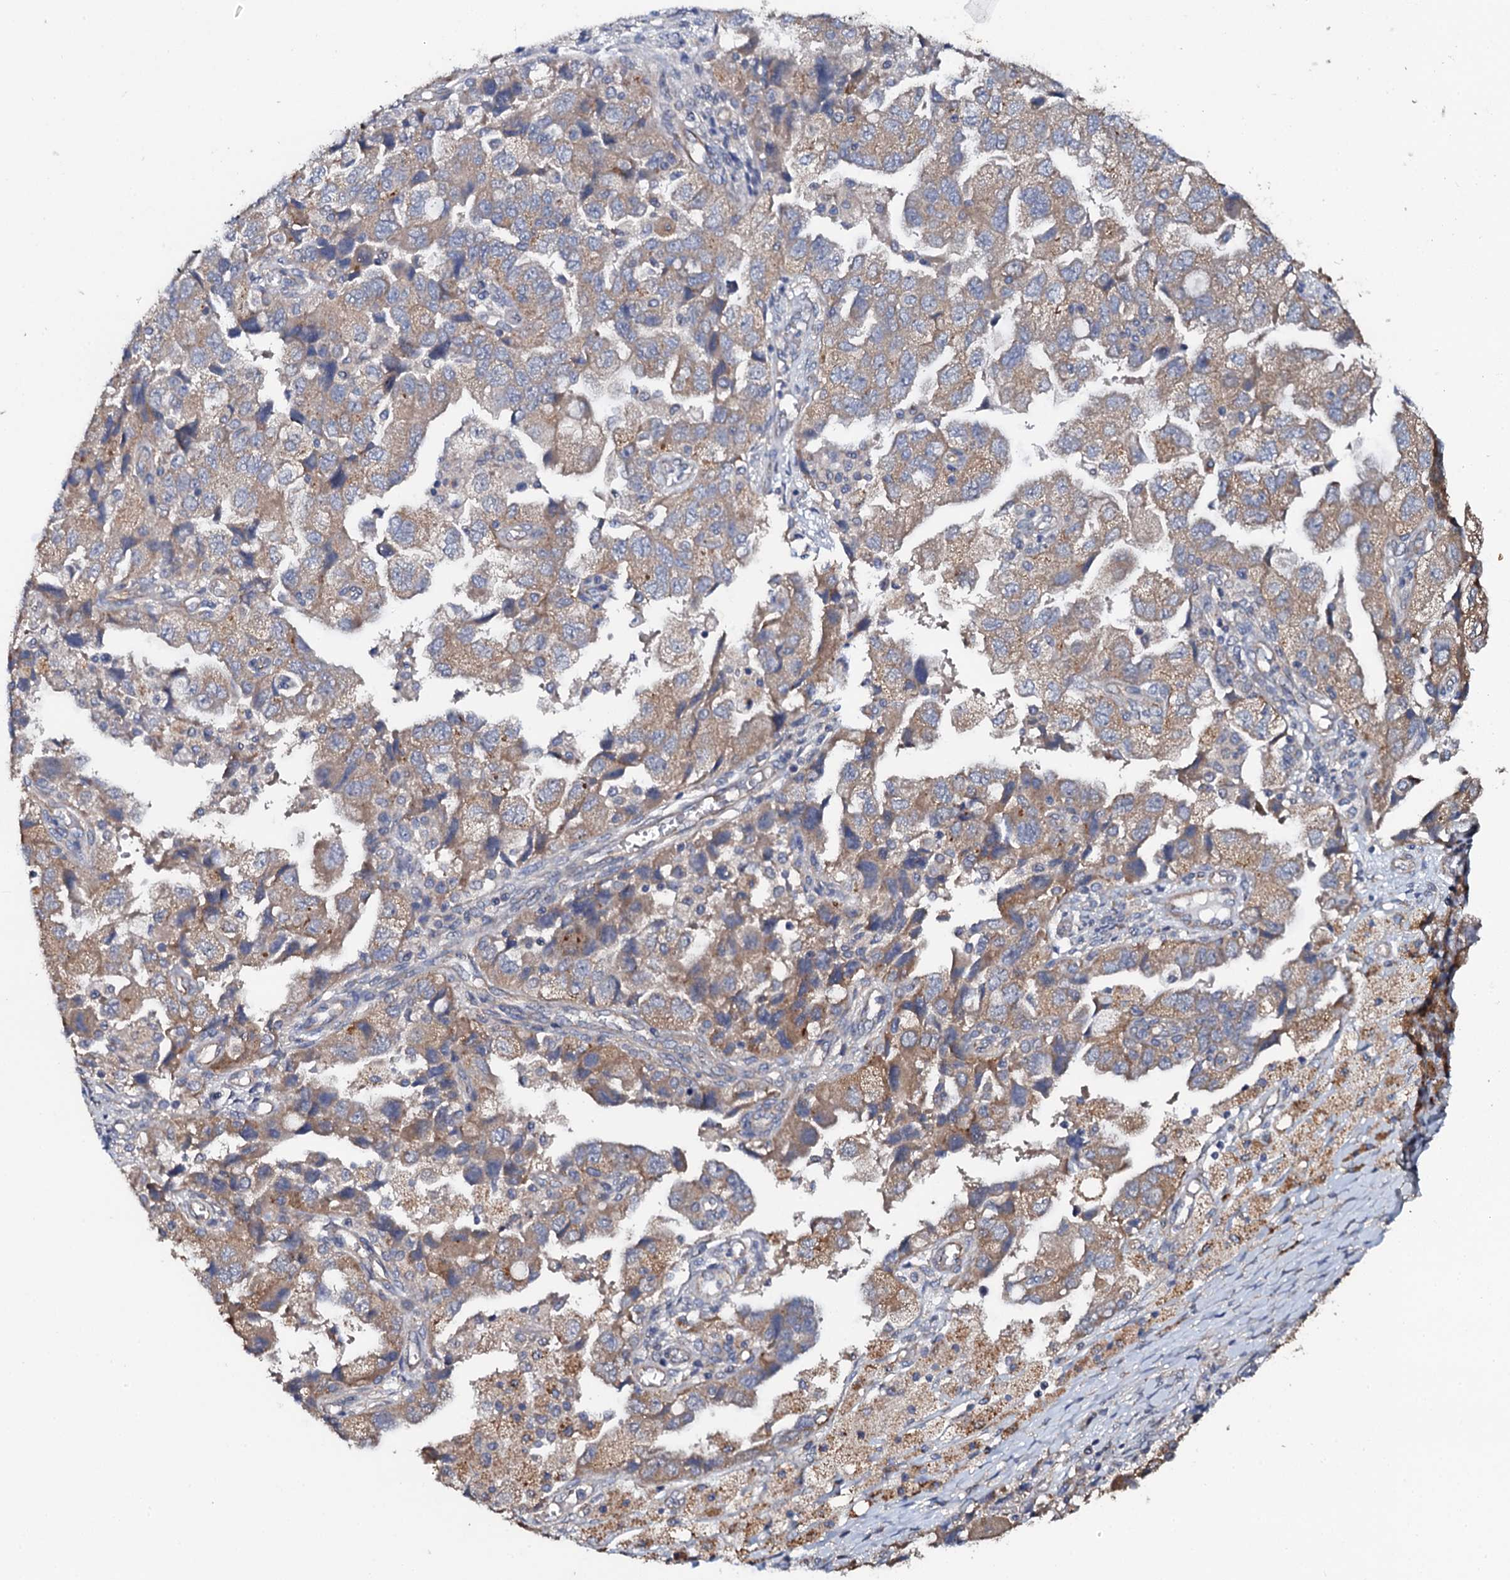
{"staining": {"intensity": "weak", "quantity": "25%-75%", "location": "cytoplasmic/membranous"}, "tissue": "ovarian cancer", "cell_type": "Tumor cells", "image_type": "cancer", "snomed": [{"axis": "morphology", "description": "Carcinoma, NOS"}, {"axis": "morphology", "description": "Cystadenocarcinoma, serous, NOS"}, {"axis": "topography", "description": "Ovary"}], "caption": "Immunohistochemical staining of human ovarian cancer (serous cystadenocarcinoma) reveals low levels of weak cytoplasmic/membranous expression in about 25%-75% of tumor cells. (Brightfield microscopy of DAB IHC at high magnification).", "gene": "GLCE", "patient": {"sex": "female", "age": 69}}